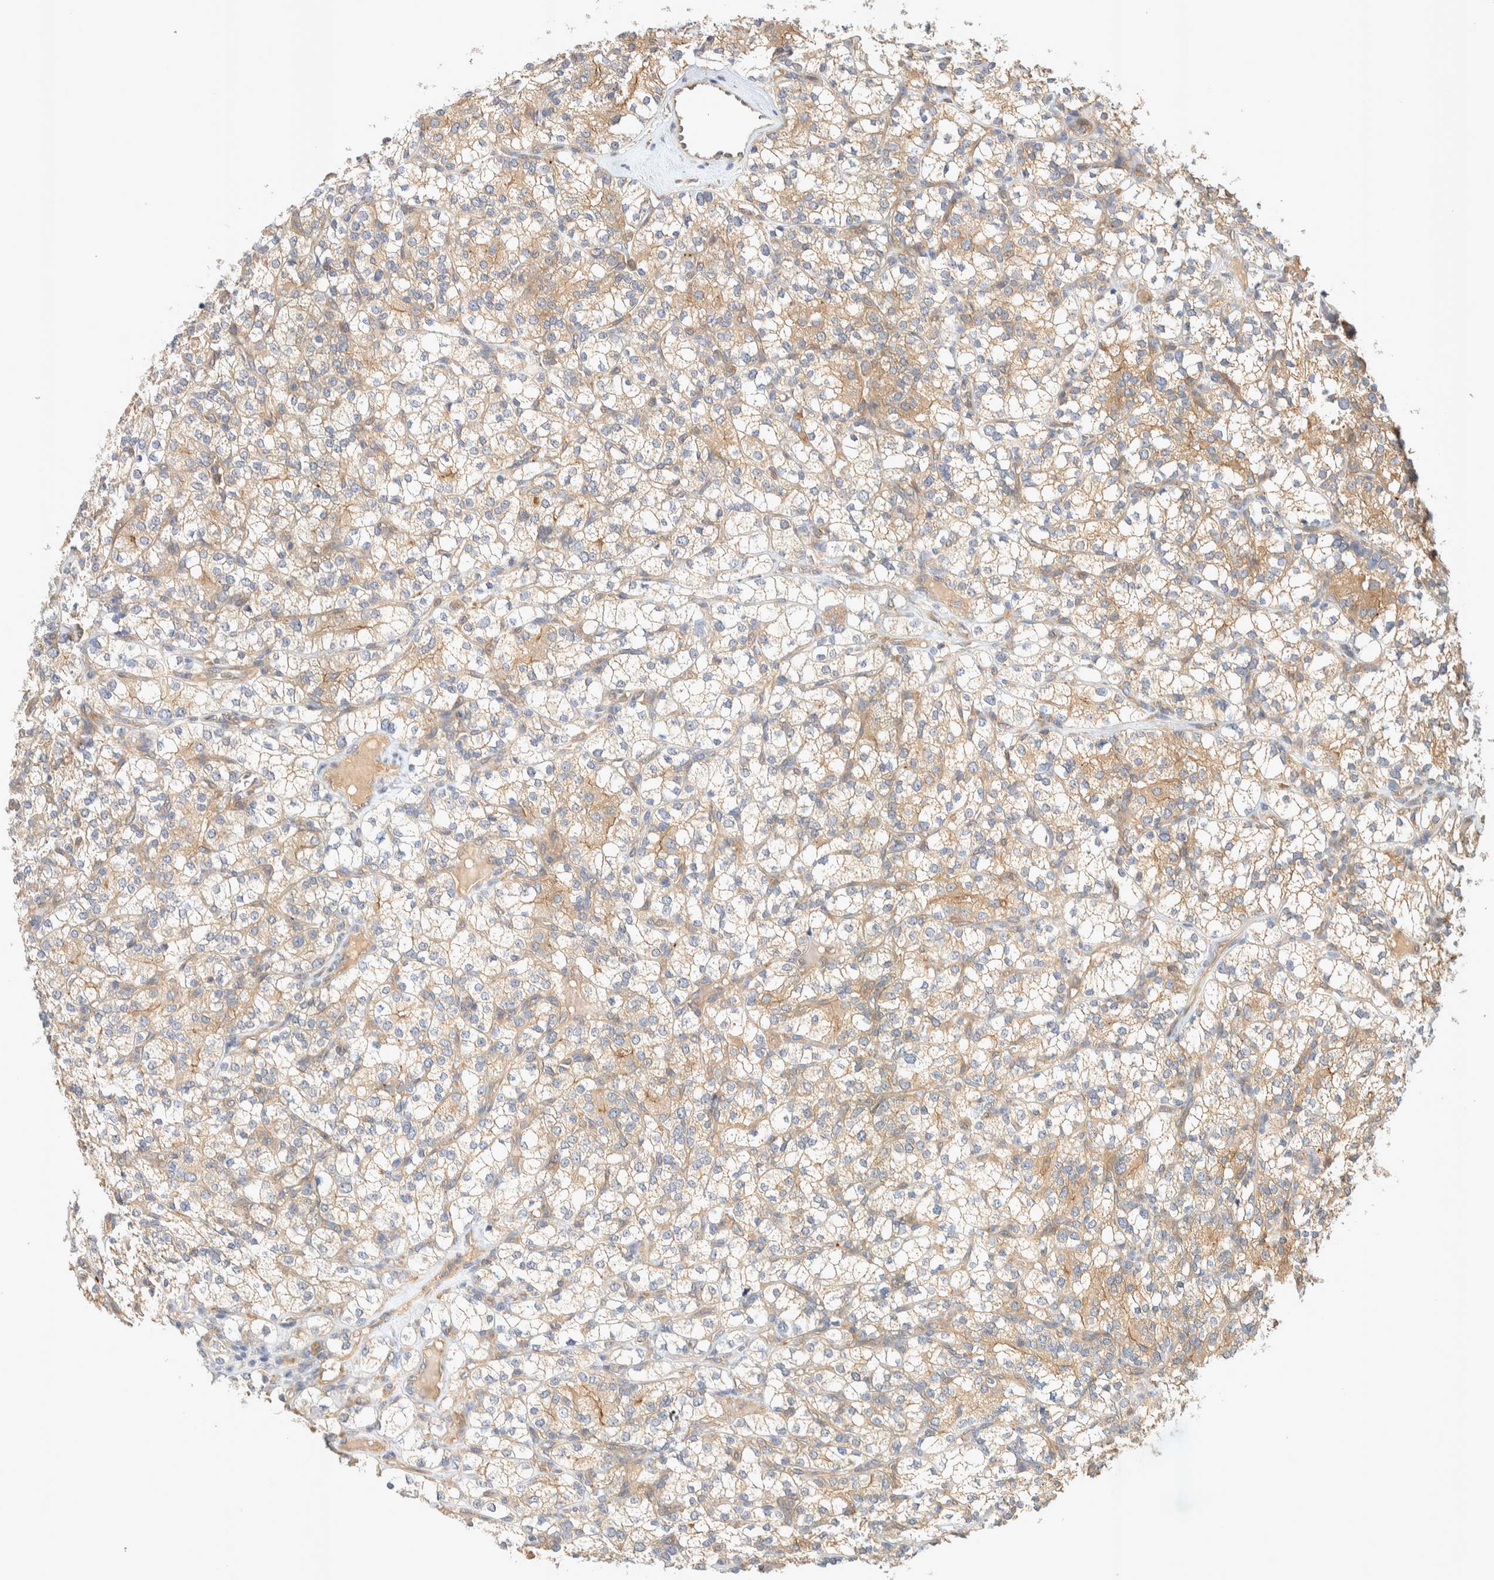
{"staining": {"intensity": "weak", "quantity": ">75%", "location": "cytoplasmic/membranous"}, "tissue": "renal cancer", "cell_type": "Tumor cells", "image_type": "cancer", "snomed": [{"axis": "morphology", "description": "Adenocarcinoma, NOS"}, {"axis": "topography", "description": "Kidney"}], "caption": "Immunohistochemical staining of human renal cancer demonstrates weak cytoplasmic/membranous protein staining in about >75% of tumor cells. The staining was performed using DAB to visualize the protein expression in brown, while the nuclei were stained in blue with hematoxylin (Magnification: 20x).", "gene": "PXK", "patient": {"sex": "male", "age": 77}}